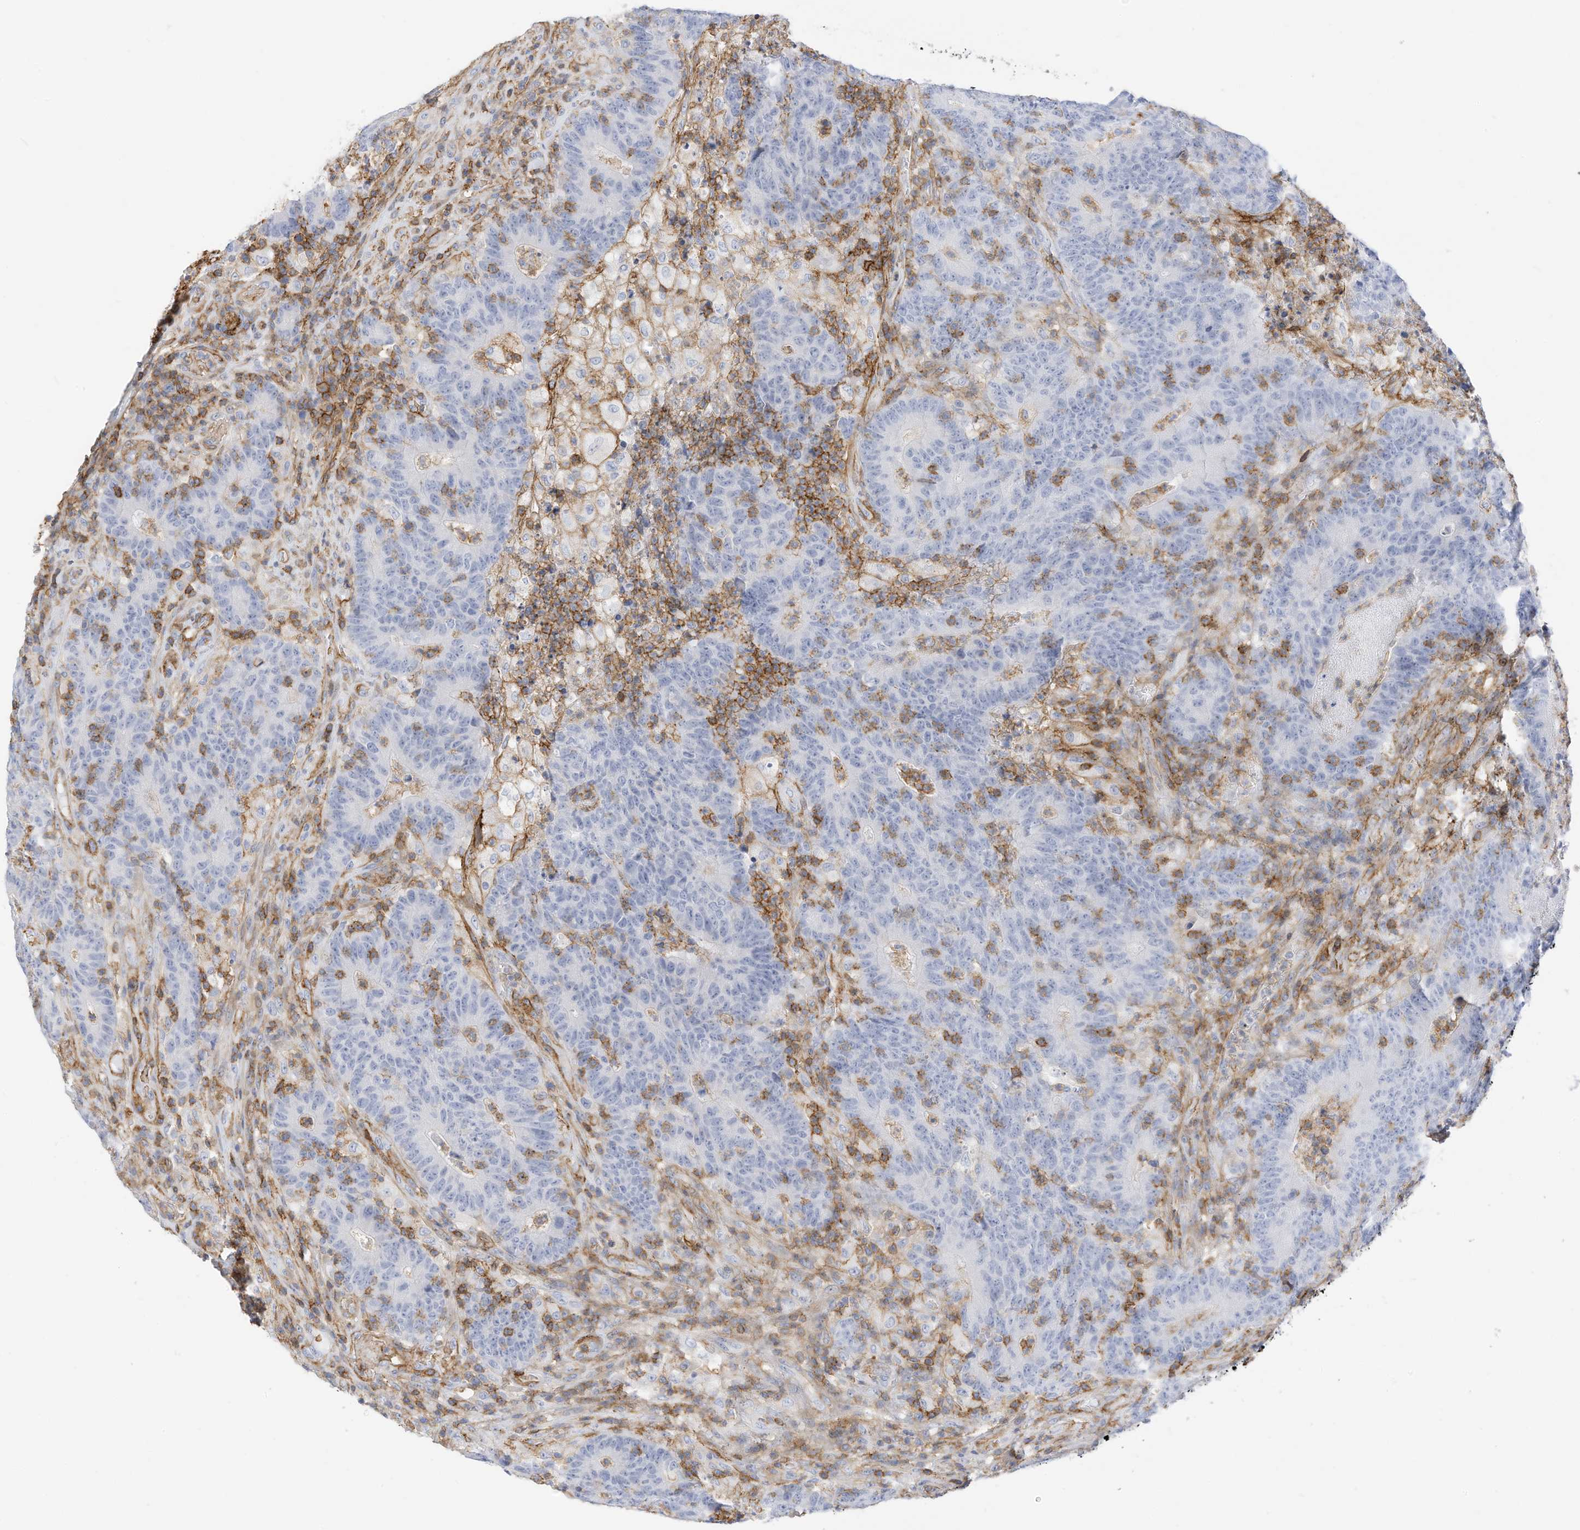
{"staining": {"intensity": "negative", "quantity": "none", "location": "none"}, "tissue": "colorectal cancer", "cell_type": "Tumor cells", "image_type": "cancer", "snomed": [{"axis": "morphology", "description": "Normal tissue, NOS"}, {"axis": "morphology", "description": "Adenocarcinoma, NOS"}, {"axis": "topography", "description": "Colon"}], "caption": "Tumor cells show no significant expression in adenocarcinoma (colorectal).", "gene": "TXNDC9", "patient": {"sex": "female", "age": 75}}